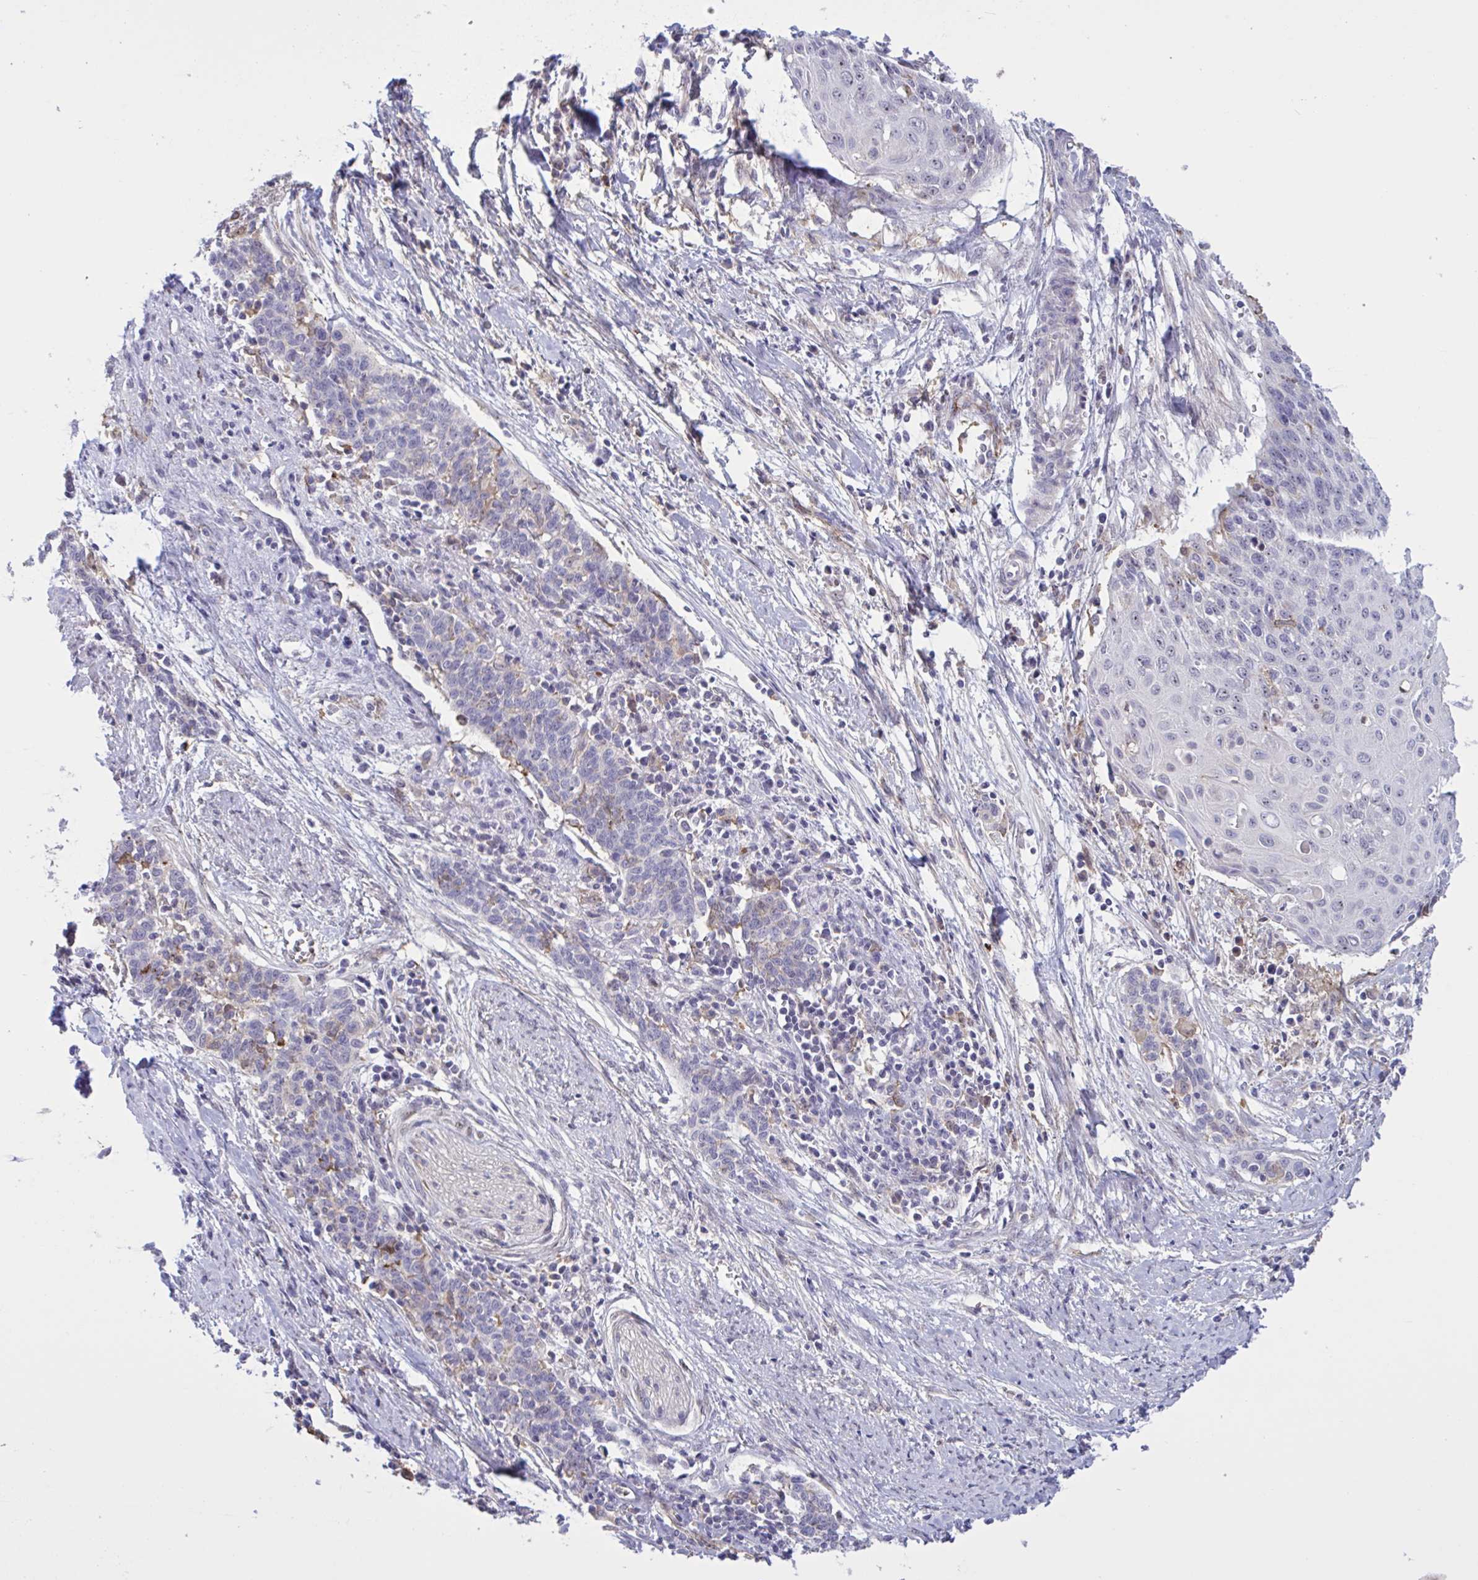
{"staining": {"intensity": "negative", "quantity": "none", "location": "none"}, "tissue": "cervical cancer", "cell_type": "Tumor cells", "image_type": "cancer", "snomed": [{"axis": "morphology", "description": "Squamous cell carcinoma, NOS"}, {"axis": "topography", "description": "Cervix"}], "caption": "Tumor cells are negative for brown protein staining in cervical squamous cell carcinoma.", "gene": "CD101", "patient": {"sex": "female", "age": 39}}